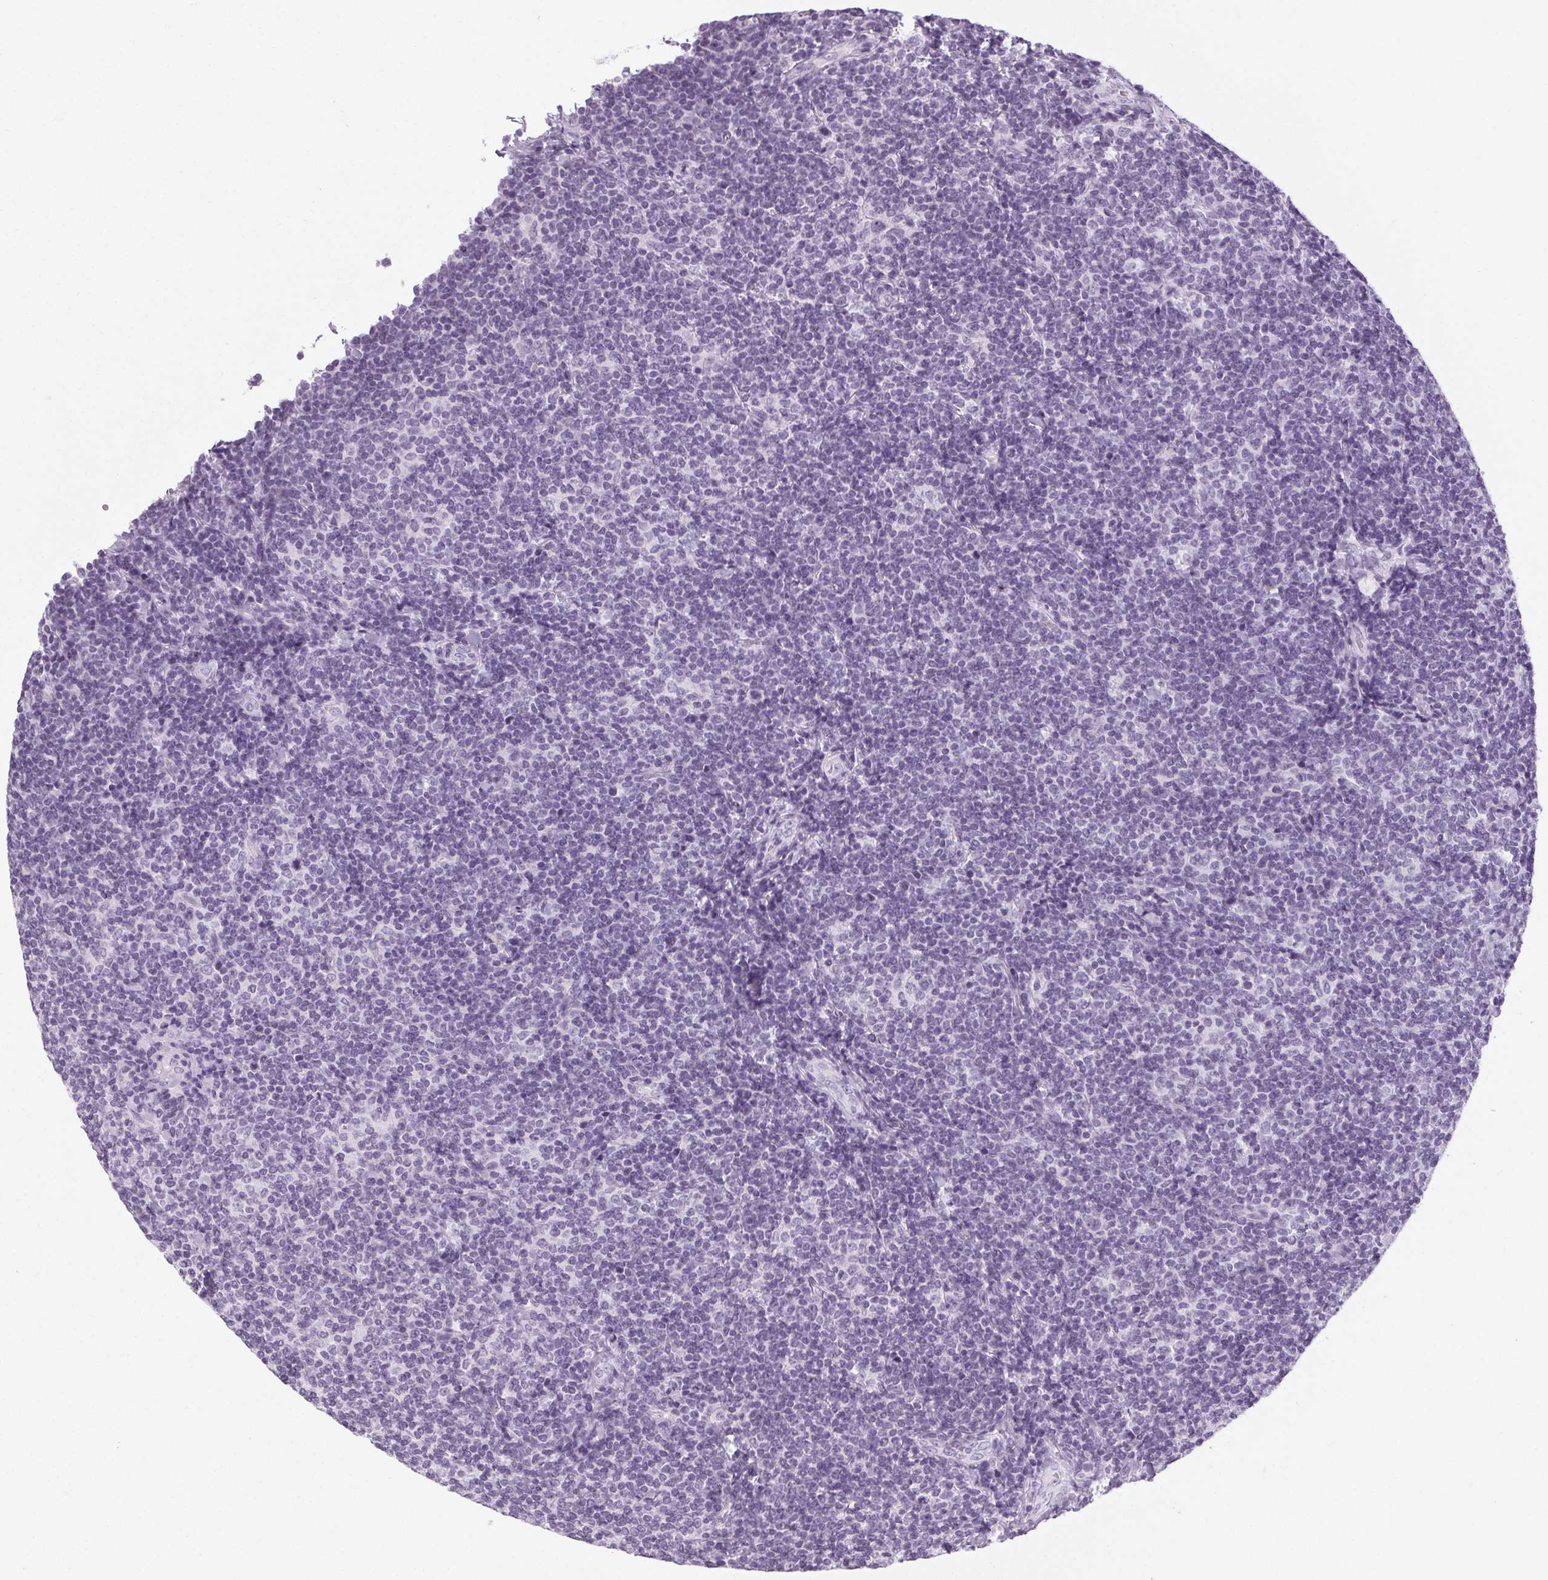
{"staining": {"intensity": "negative", "quantity": "none", "location": "none"}, "tissue": "lymphoma", "cell_type": "Tumor cells", "image_type": "cancer", "snomed": [{"axis": "morphology", "description": "Malignant lymphoma, non-Hodgkin's type, Low grade"}, {"axis": "topography", "description": "Lymph node"}], "caption": "DAB (3,3'-diaminobenzidine) immunohistochemical staining of lymphoma demonstrates no significant staining in tumor cells. (Stains: DAB immunohistochemistry (IHC) with hematoxylin counter stain, Microscopy: brightfield microscopy at high magnification).", "gene": "POMC", "patient": {"sex": "female", "age": 56}}